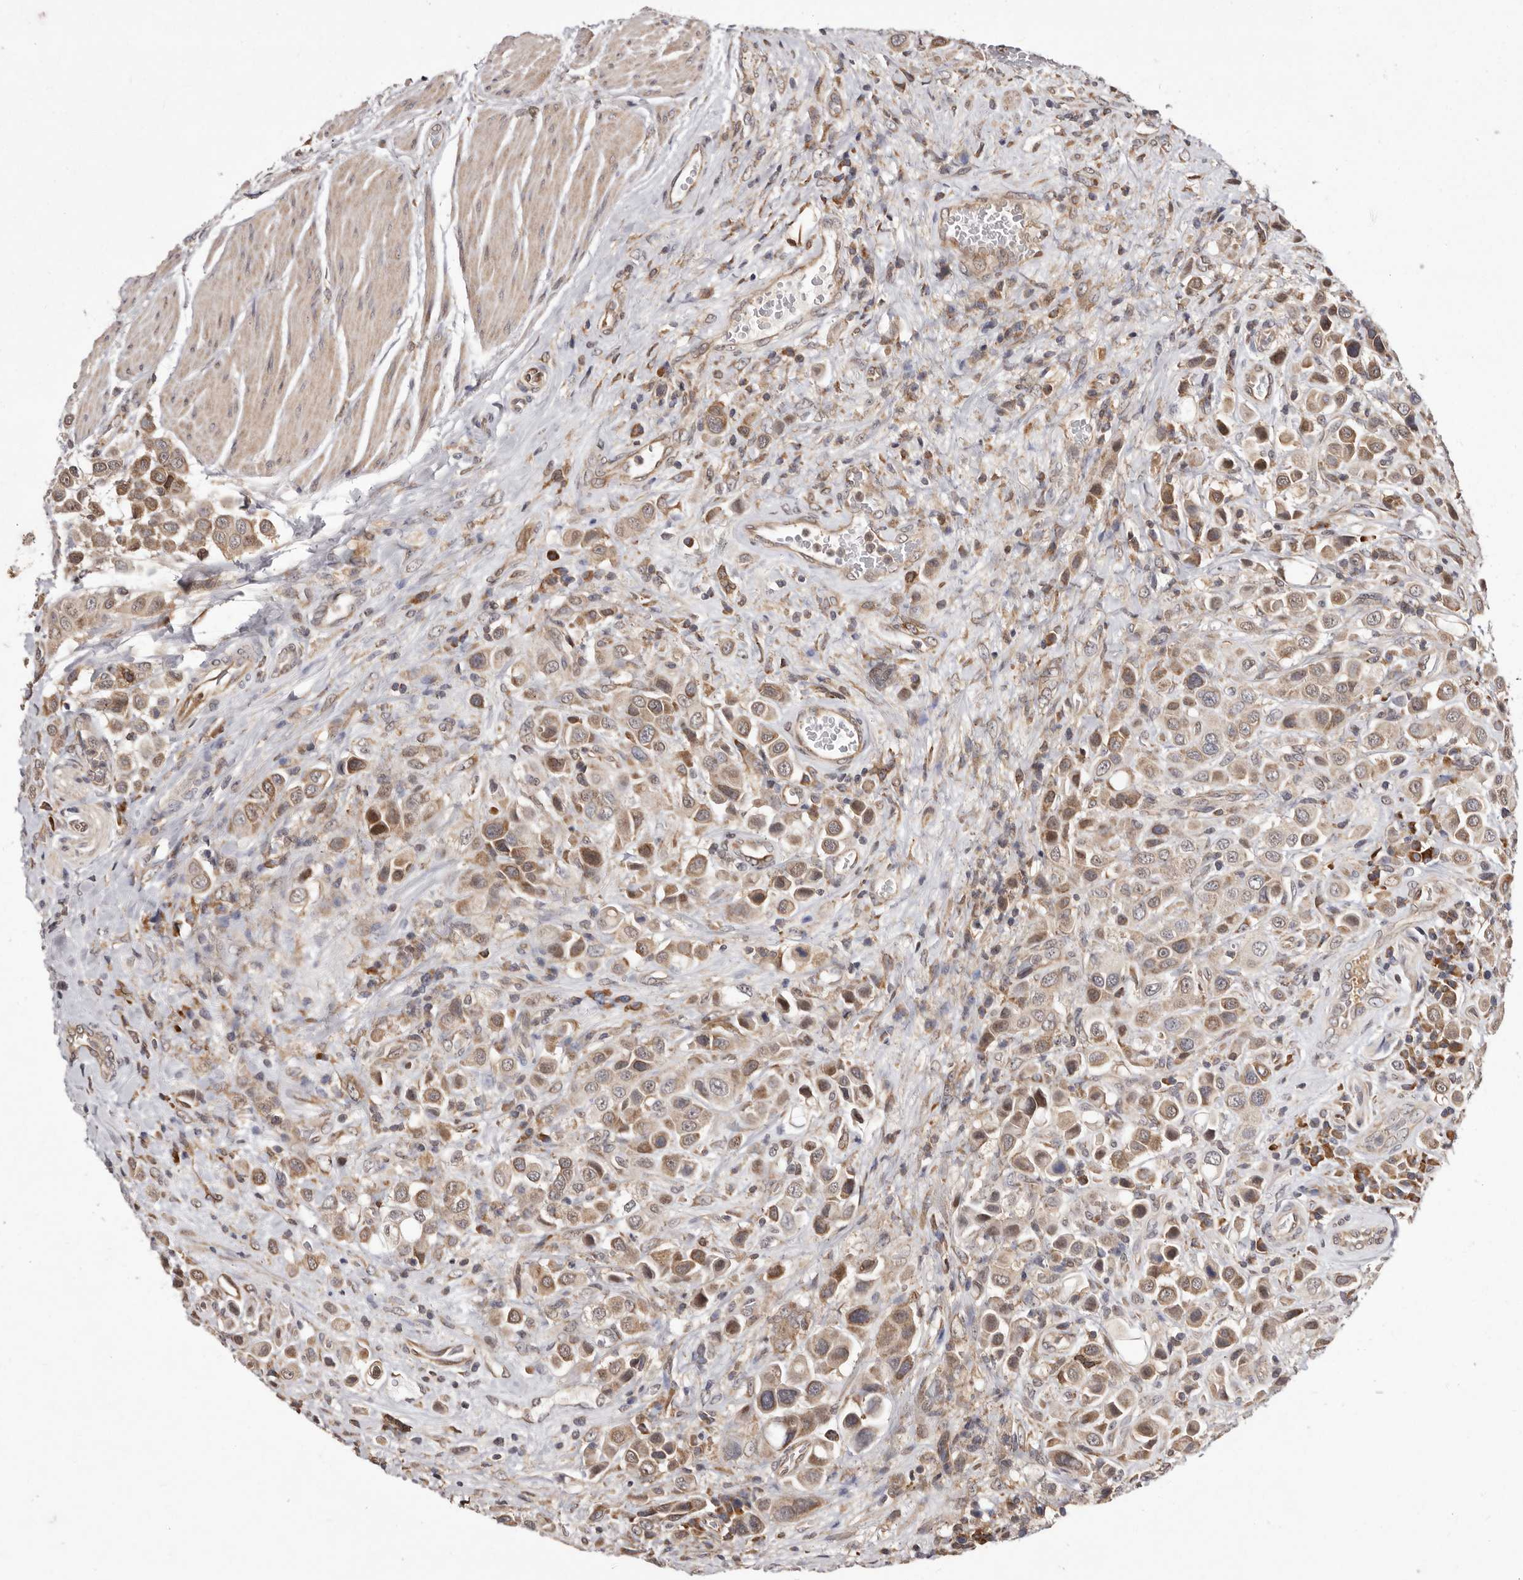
{"staining": {"intensity": "moderate", "quantity": ">75%", "location": "cytoplasmic/membranous"}, "tissue": "urothelial cancer", "cell_type": "Tumor cells", "image_type": "cancer", "snomed": [{"axis": "morphology", "description": "Urothelial carcinoma, High grade"}, {"axis": "topography", "description": "Urinary bladder"}], "caption": "Brown immunohistochemical staining in human high-grade urothelial carcinoma reveals moderate cytoplasmic/membranous positivity in about >75% of tumor cells. (DAB (3,3'-diaminobenzidine) IHC, brown staining for protein, blue staining for nuclei).", "gene": "RRM2B", "patient": {"sex": "male", "age": 50}}